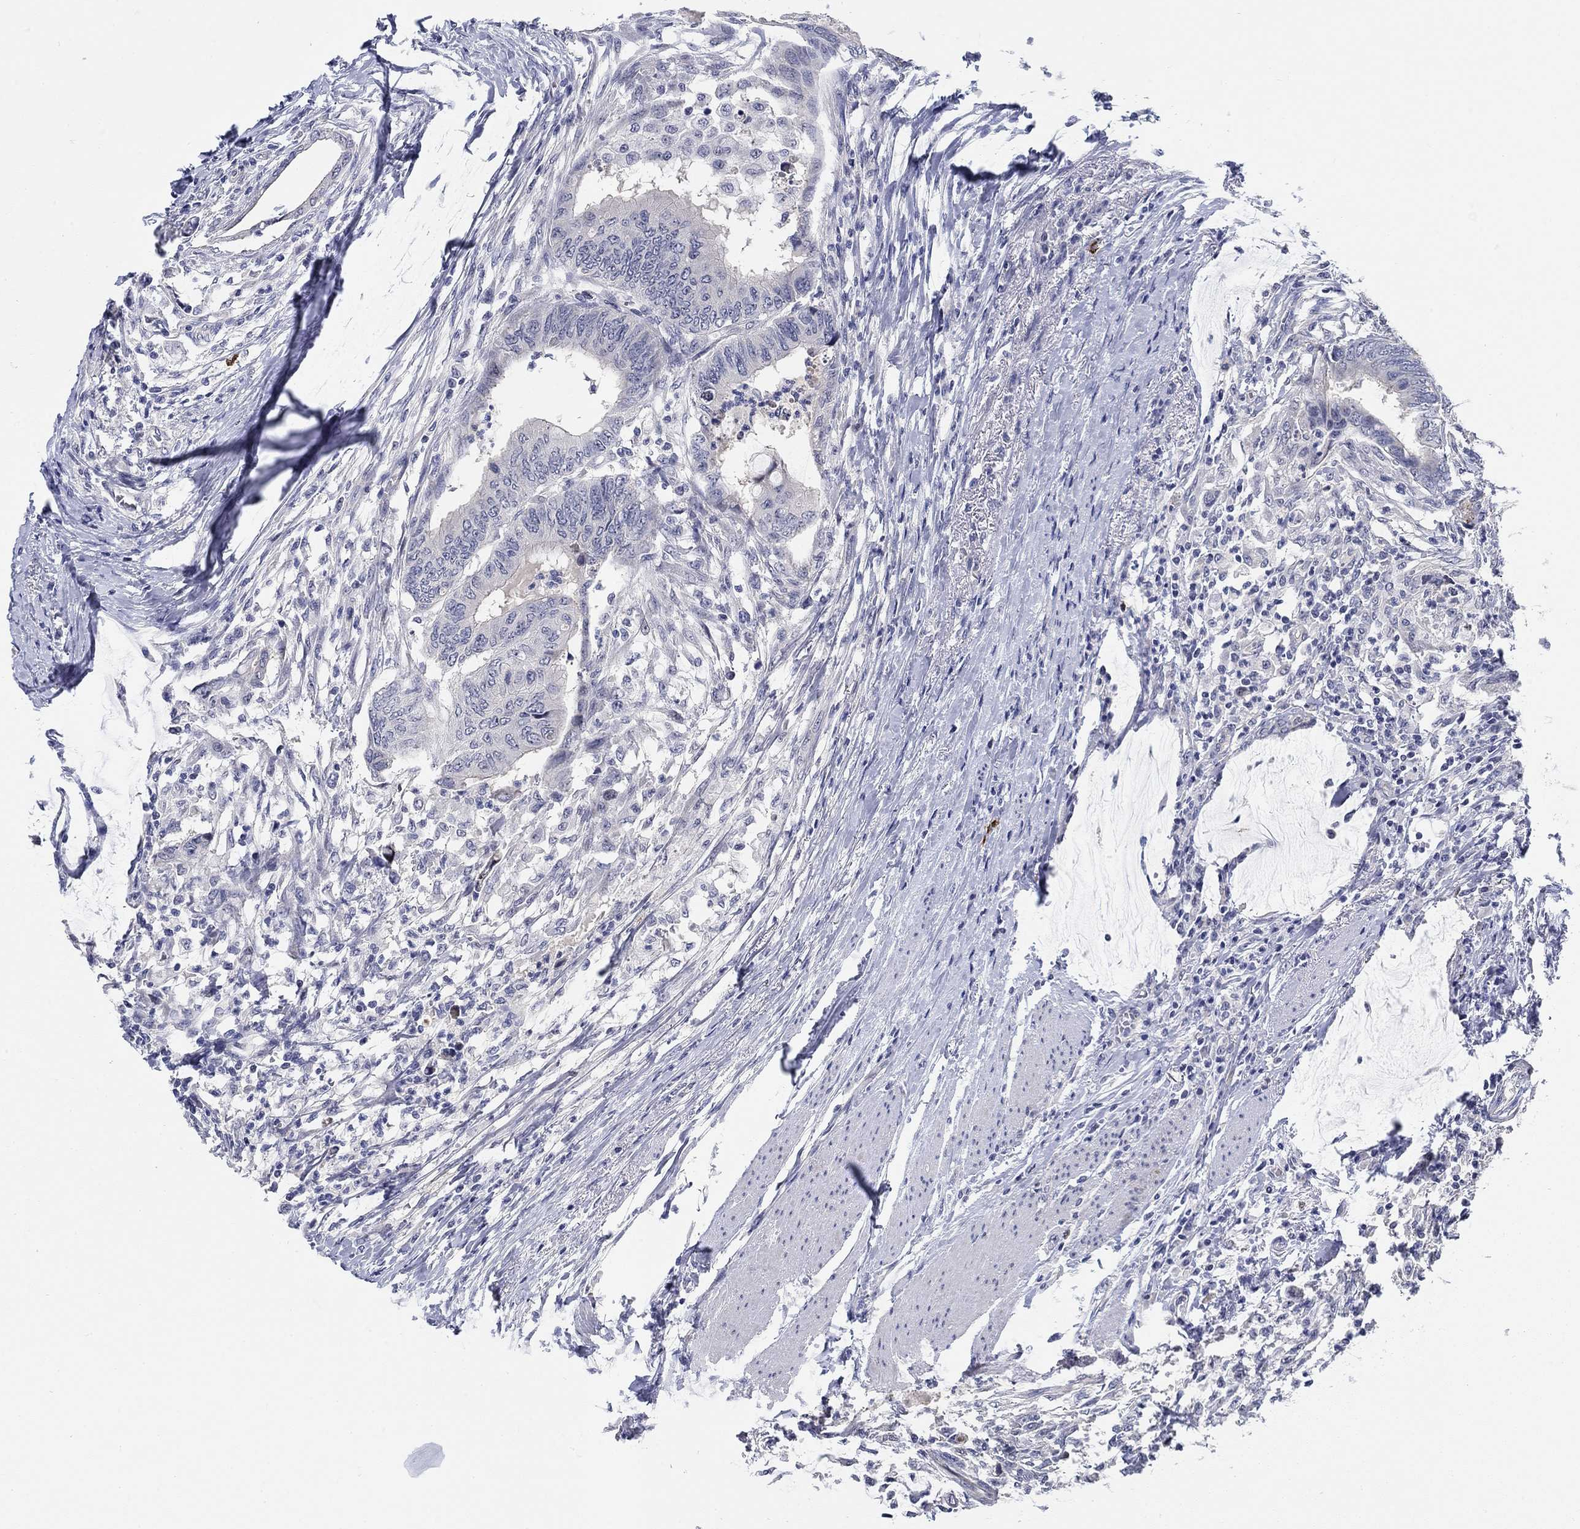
{"staining": {"intensity": "negative", "quantity": "none", "location": "none"}, "tissue": "colorectal cancer", "cell_type": "Tumor cells", "image_type": "cancer", "snomed": [{"axis": "morphology", "description": "Normal tissue, NOS"}, {"axis": "morphology", "description": "Adenocarcinoma, NOS"}, {"axis": "topography", "description": "Rectum"}, {"axis": "topography", "description": "Peripheral nerve tissue"}], "caption": "The image reveals no staining of tumor cells in colorectal cancer. (DAB IHC, high magnification).", "gene": "SMIM18", "patient": {"sex": "male", "age": 92}}